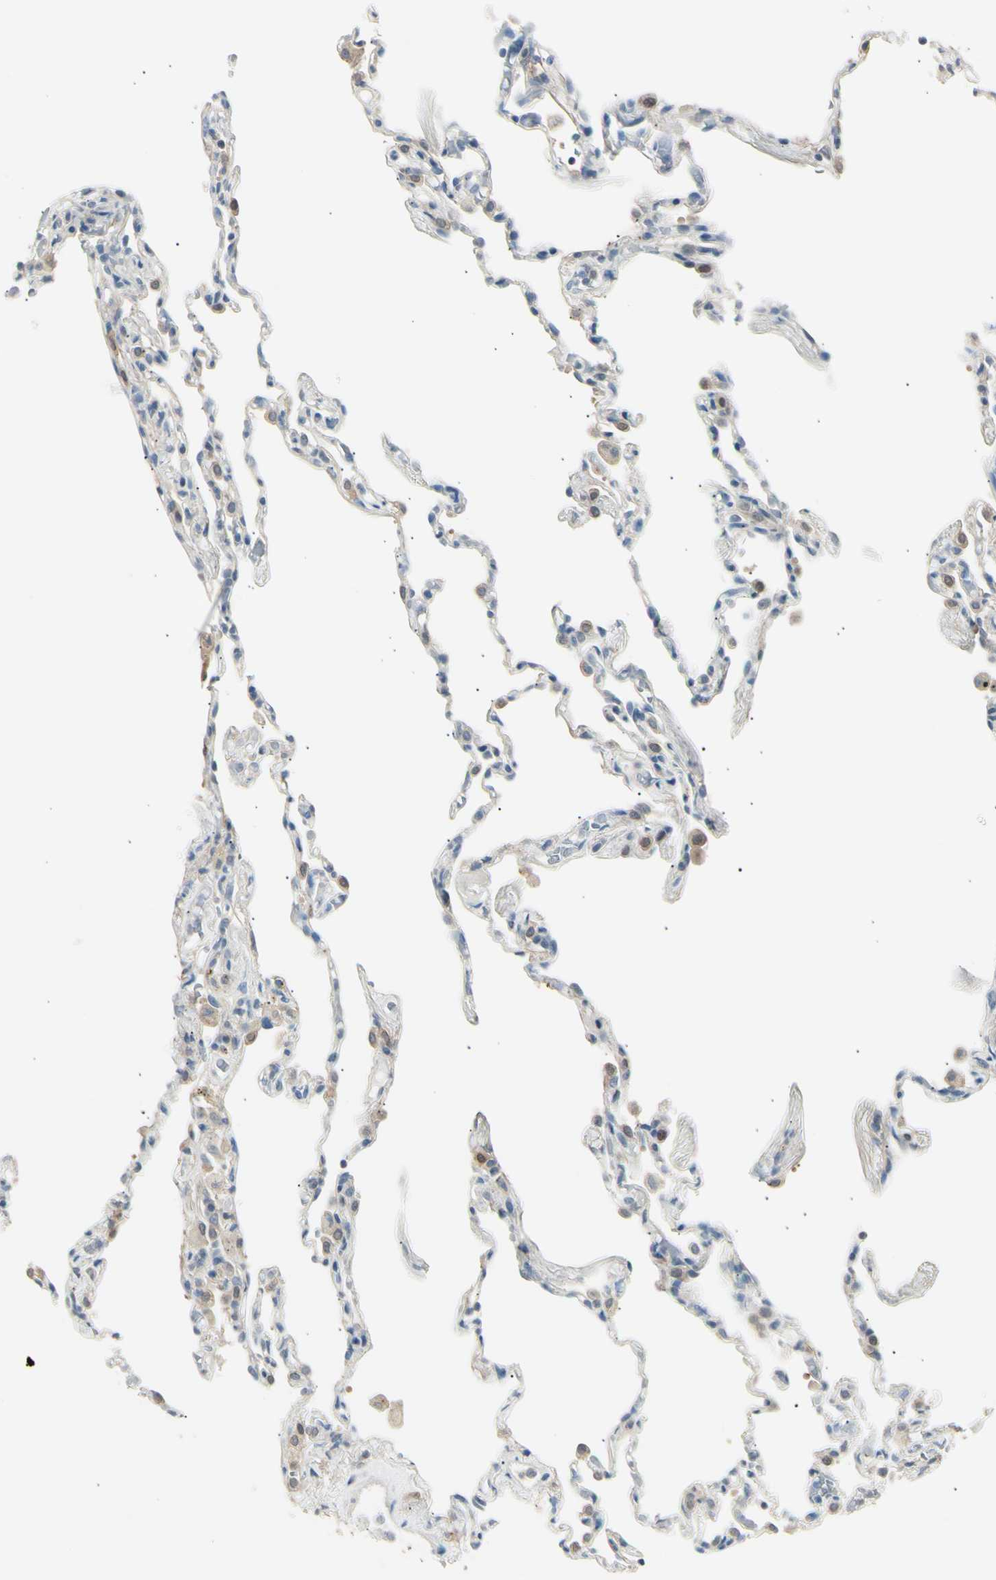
{"staining": {"intensity": "weak", "quantity": "<25%", "location": "cytoplasmic/membranous"}, "tissue": "lung", "cell_type": "Alveolar cells", "image_type": "normal", "snomed": [{"axis": "morphology", "description": "Normal tissue, NOS"}, {"axis": "topography", "description": "Lung"}], "caption": "An IHC micrograph of benign lung is shown. There is no staining in alveolar cells of lung.", "gene": "LHPP", "patient": {"sex": "male", "age": 59}}